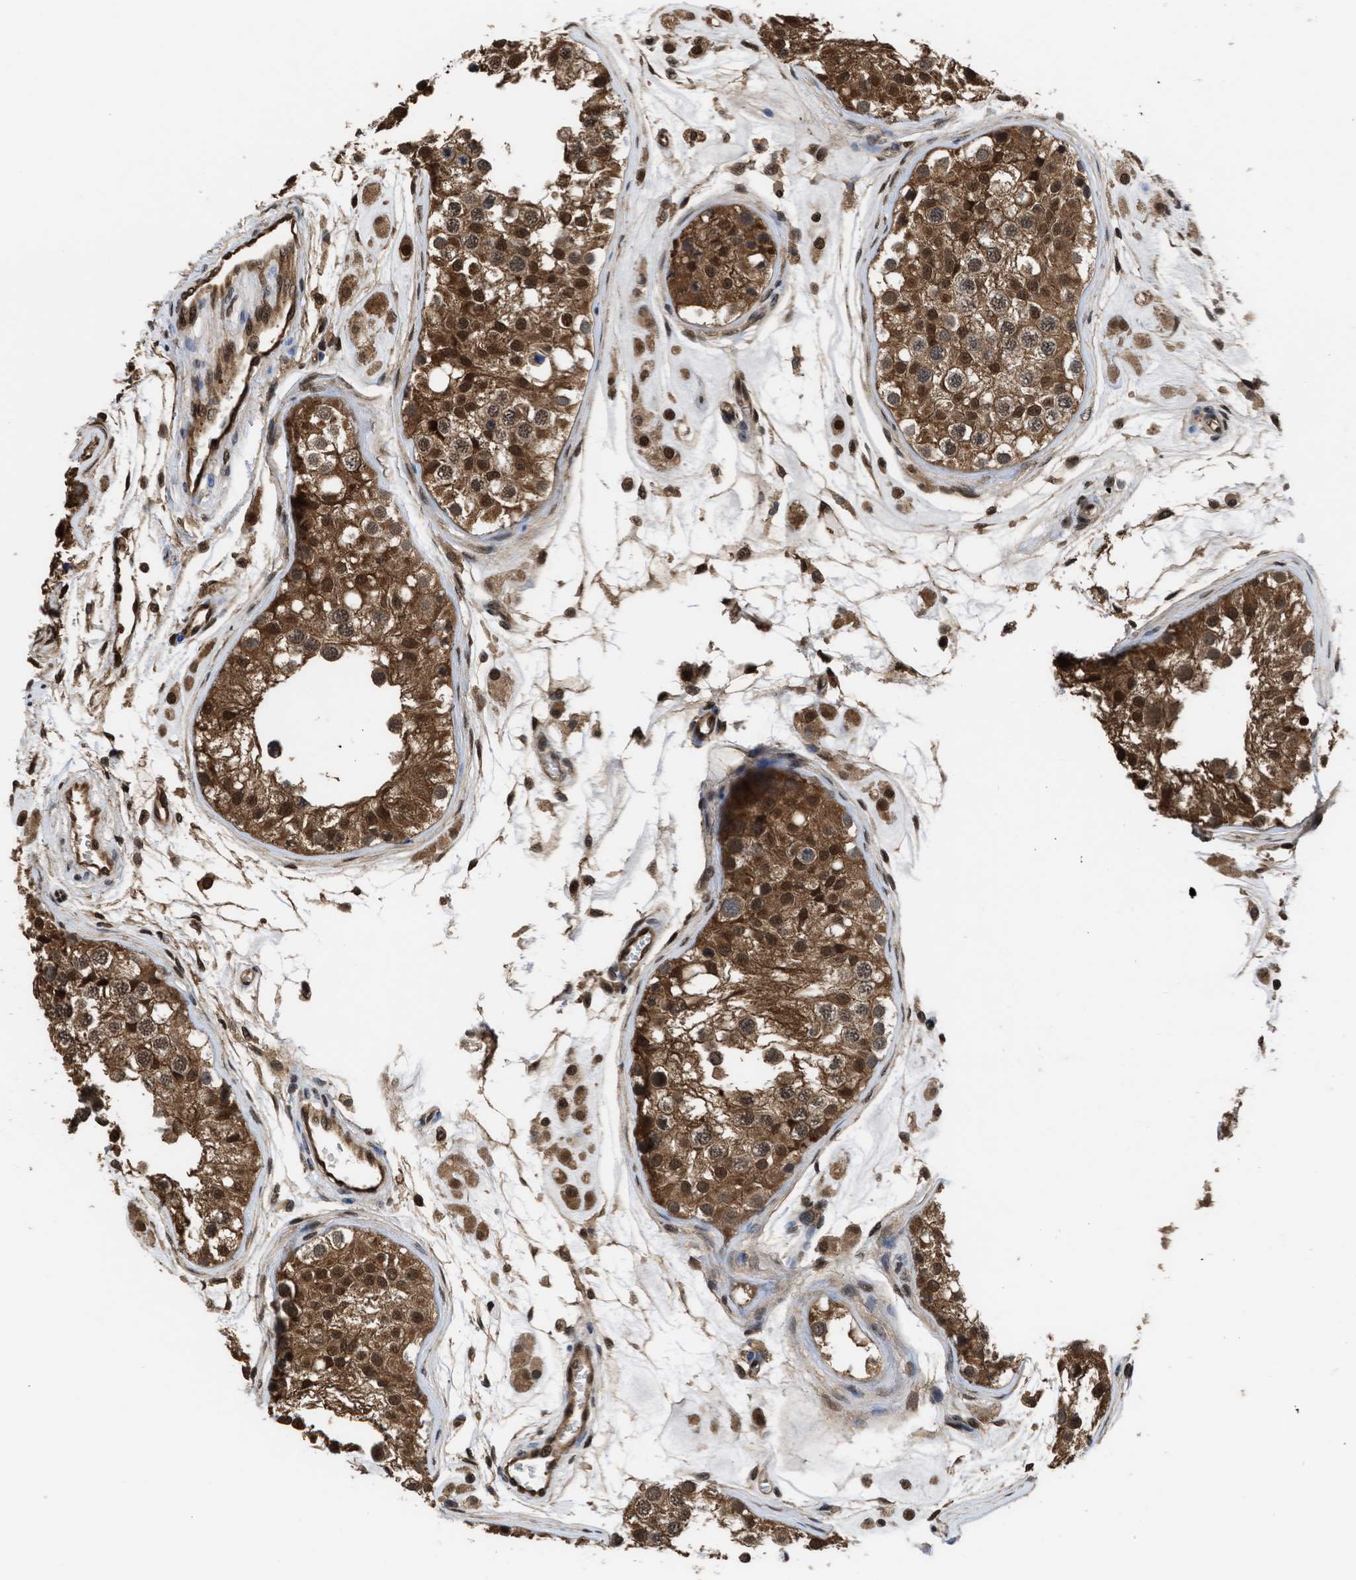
{"staining": {"intensity": "moderate", "quantity": ">75%", "location": "cytoplasmic/membranous,nuclear"}, "tissue": "testis", "cell_type": "Cells in seminiferous ducts", "image_type": "normal", "snomed": [{"axis": "morphology", "description": "Normal tissue, NOS"}, {"axis": "morphology", "description": "Adenocarcinoma, metastatic, NOS"}, {"axis": "topography", "description": "Testis"}], "caption": "Testis stained with DAB immunohistochemistry shows medium levels of moderate cytoplasmic/membranous,nuclear positivity in about >75% of cells in seminiferous ducts.", "gene": "YWHAG", "patient": {"sex": "male", "age": 26}}